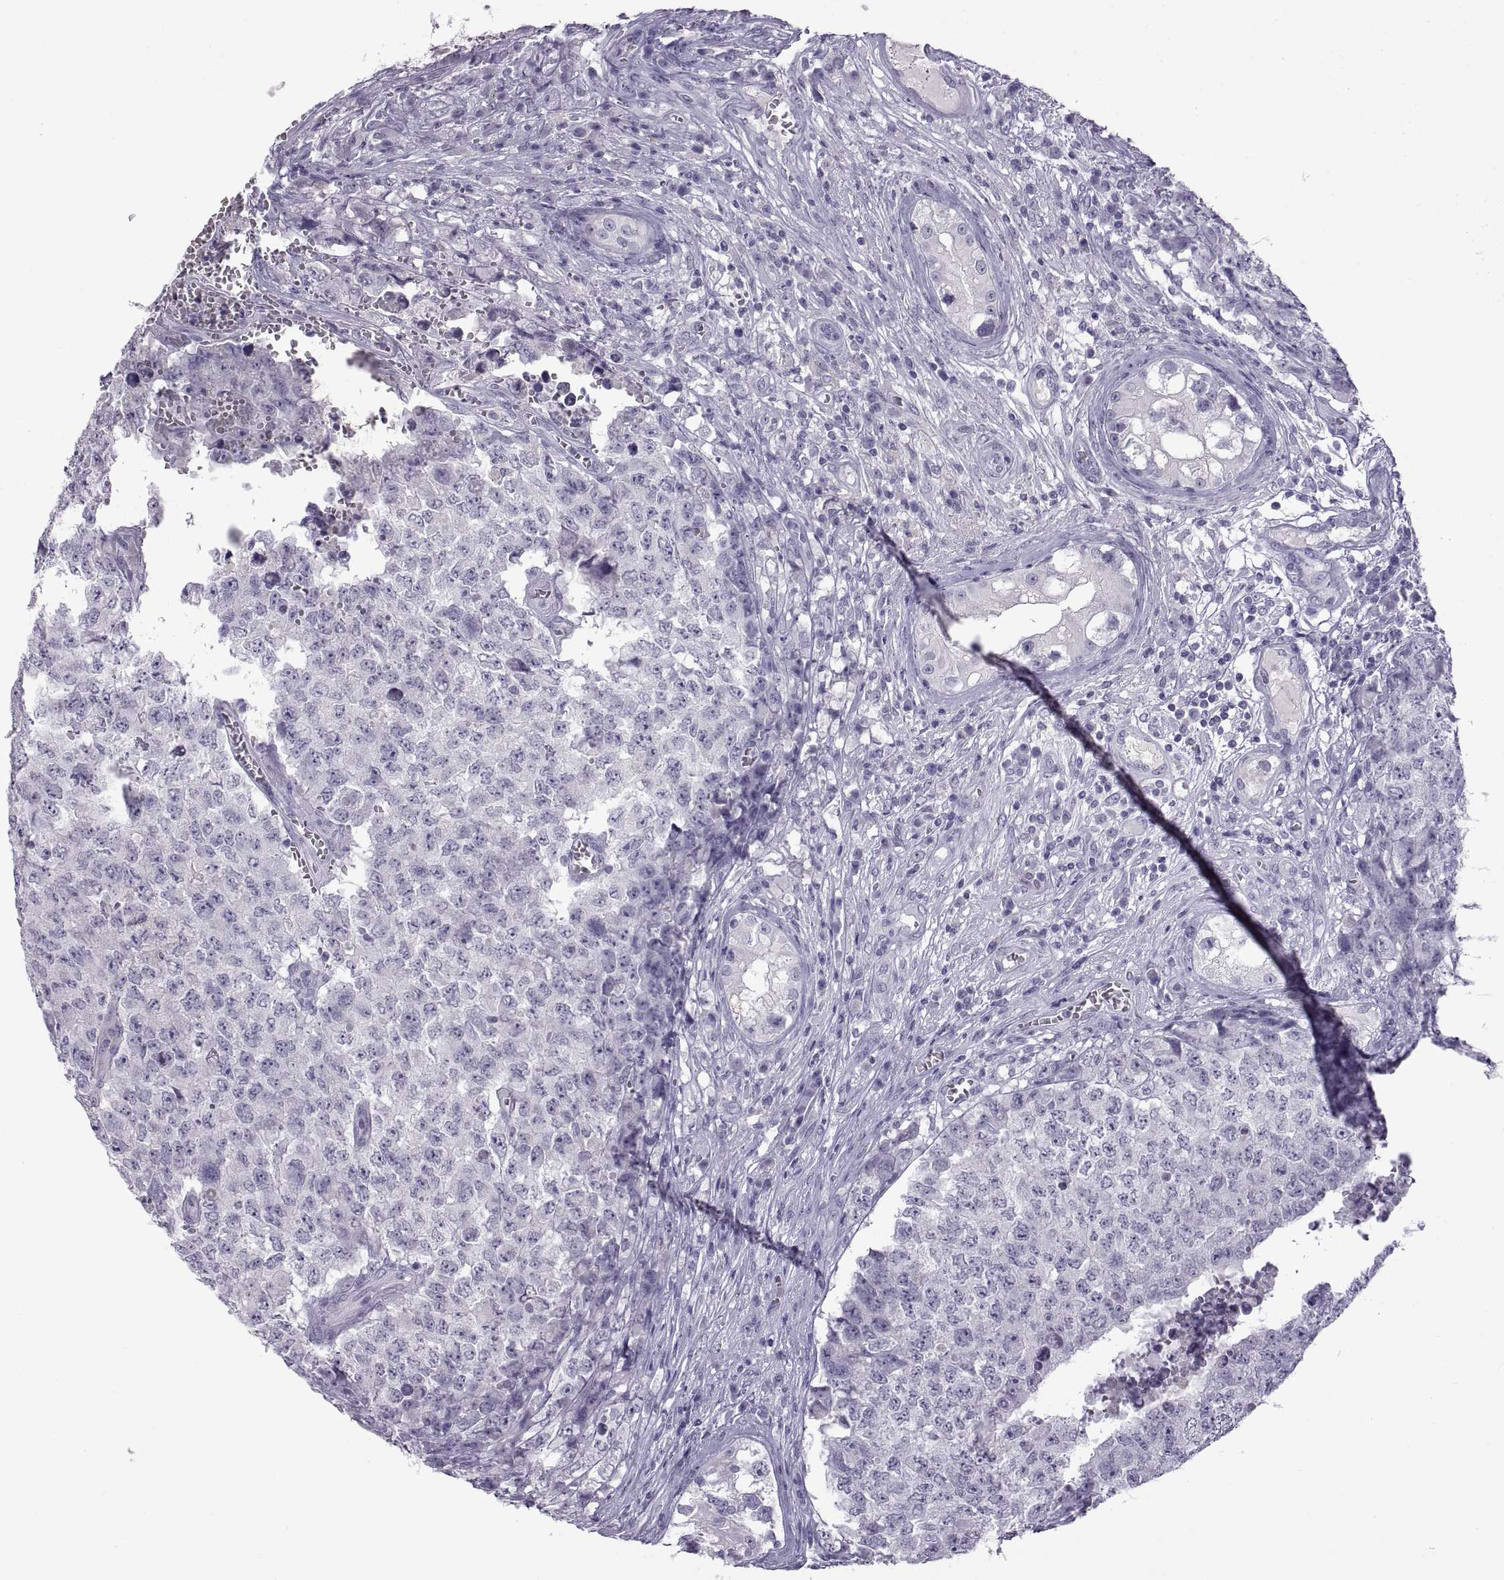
{"staining": {"intensity": "negative", "quantity": "none", "location": "none"}, "tissue": "testis cancer", "cell_type": "Tumor cells", "image_type": "cancer", "snomed": [{"axis": "morphology", "description": "Carcinoma, Embryonal, NOS"}, {"axis": "topography", "description": "Testis"}], "caption": "Immunohistochemistry photomicrograph of human testis cancer stained for a protein (brown), which demonstrates no staining in tumor cells.", "gene": "RDM1", "patient": {"sex": "male", "age": 23}}